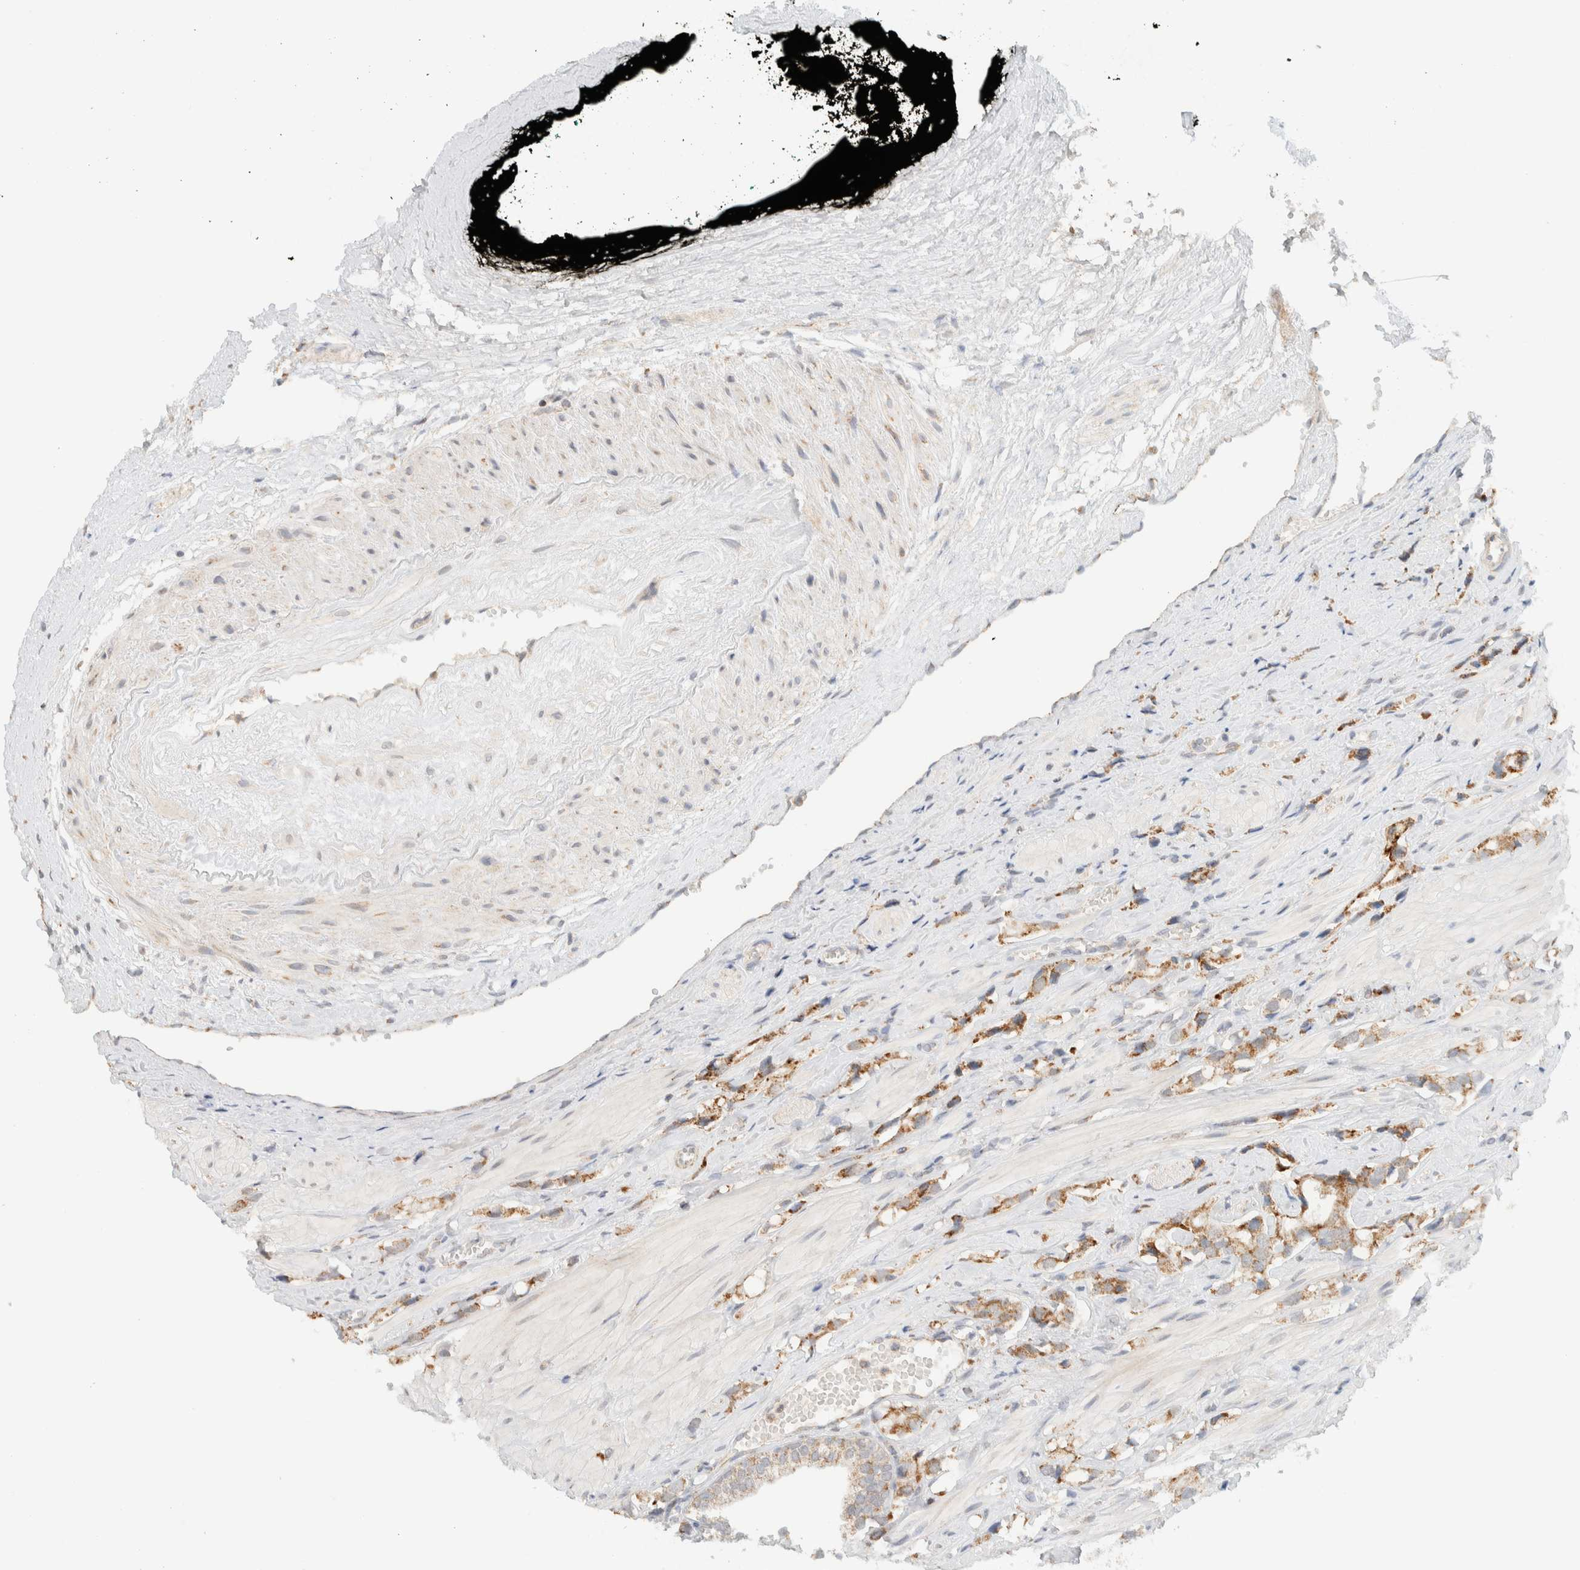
{"staining": {"intensity": "moderate", "quantity": ">75%", "location": "cytoplasmic/membranous"}, "tissue": "prostate cancer", "cell_type": "Tumor cells", "image_type": "cancer", "snomed": [{"axis": "morphology", "description": "Adenocarcinoma, High grade"}, {"axis": "topography", "description": "Prostate"}], "caption": "An immunohistochemistry (IHC) photomicrograph of tumor tissue is shown. Protein staining in brown labels moderate cytoplasmic/membranous positivity in high-grade adenocarcinoma (prostate) within tumor cells.", "gene": "MRPL41", "patient": {"sex": "male", "age": 52}}